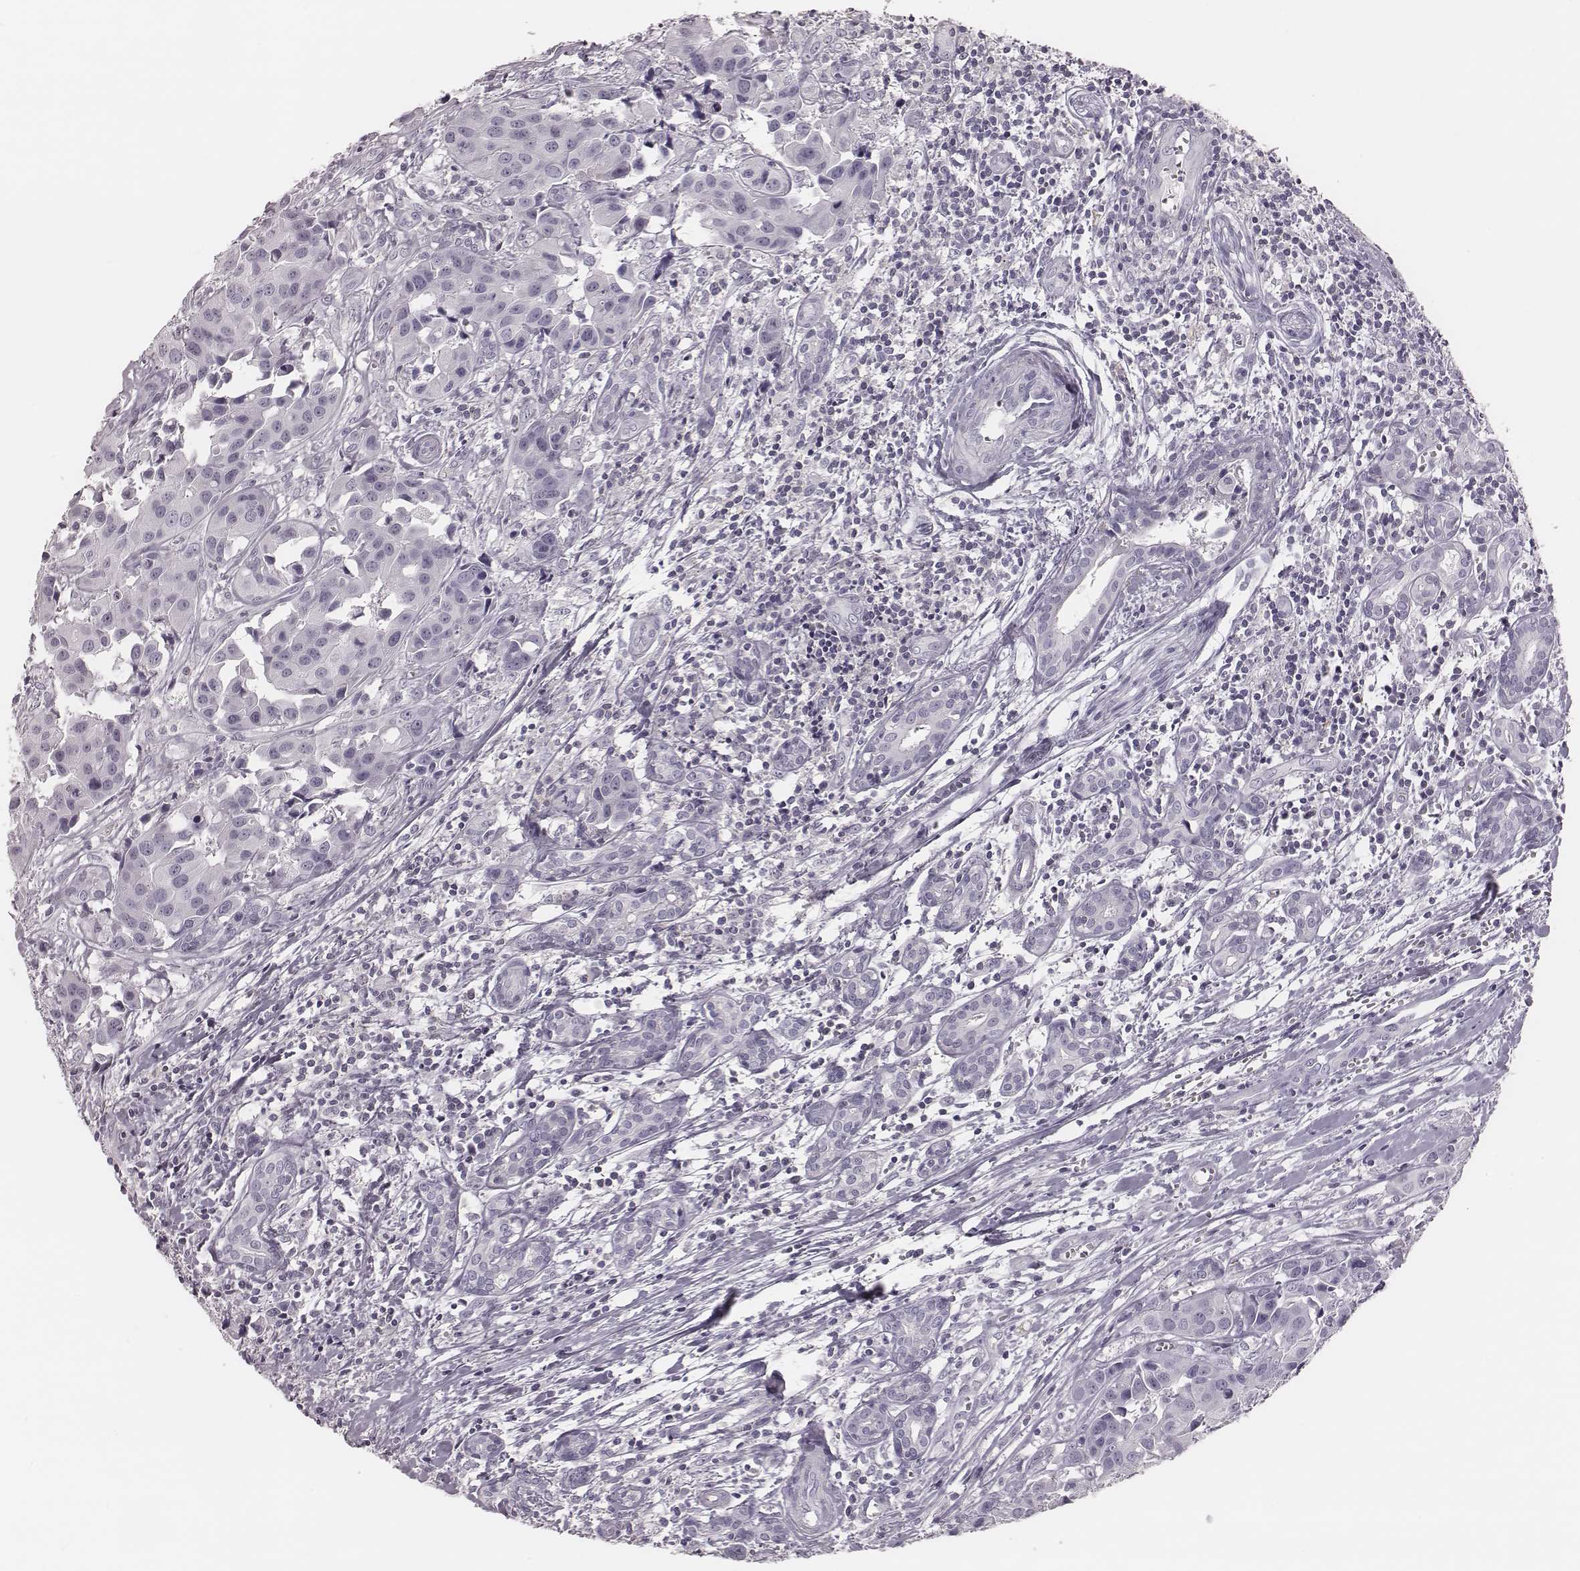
{"staining": {"intensity": "negative", "quantity": "none", "location": "none"}, "tissue": "head and neck cancer", "cell_type": "Tumor cells", "image_type": "cancer", "snomed": [{"axis": "morphology", "description": "Adenocarcinoma, NOS"}, {"axis": "topography", "description": "Head-Neck"}], "caption": "Tumor cells are negative for brown protein staining in adenocarcinoma (head and neck).", "gene": "ZNF365", "patient": {"sex": "male", "age": 76}}